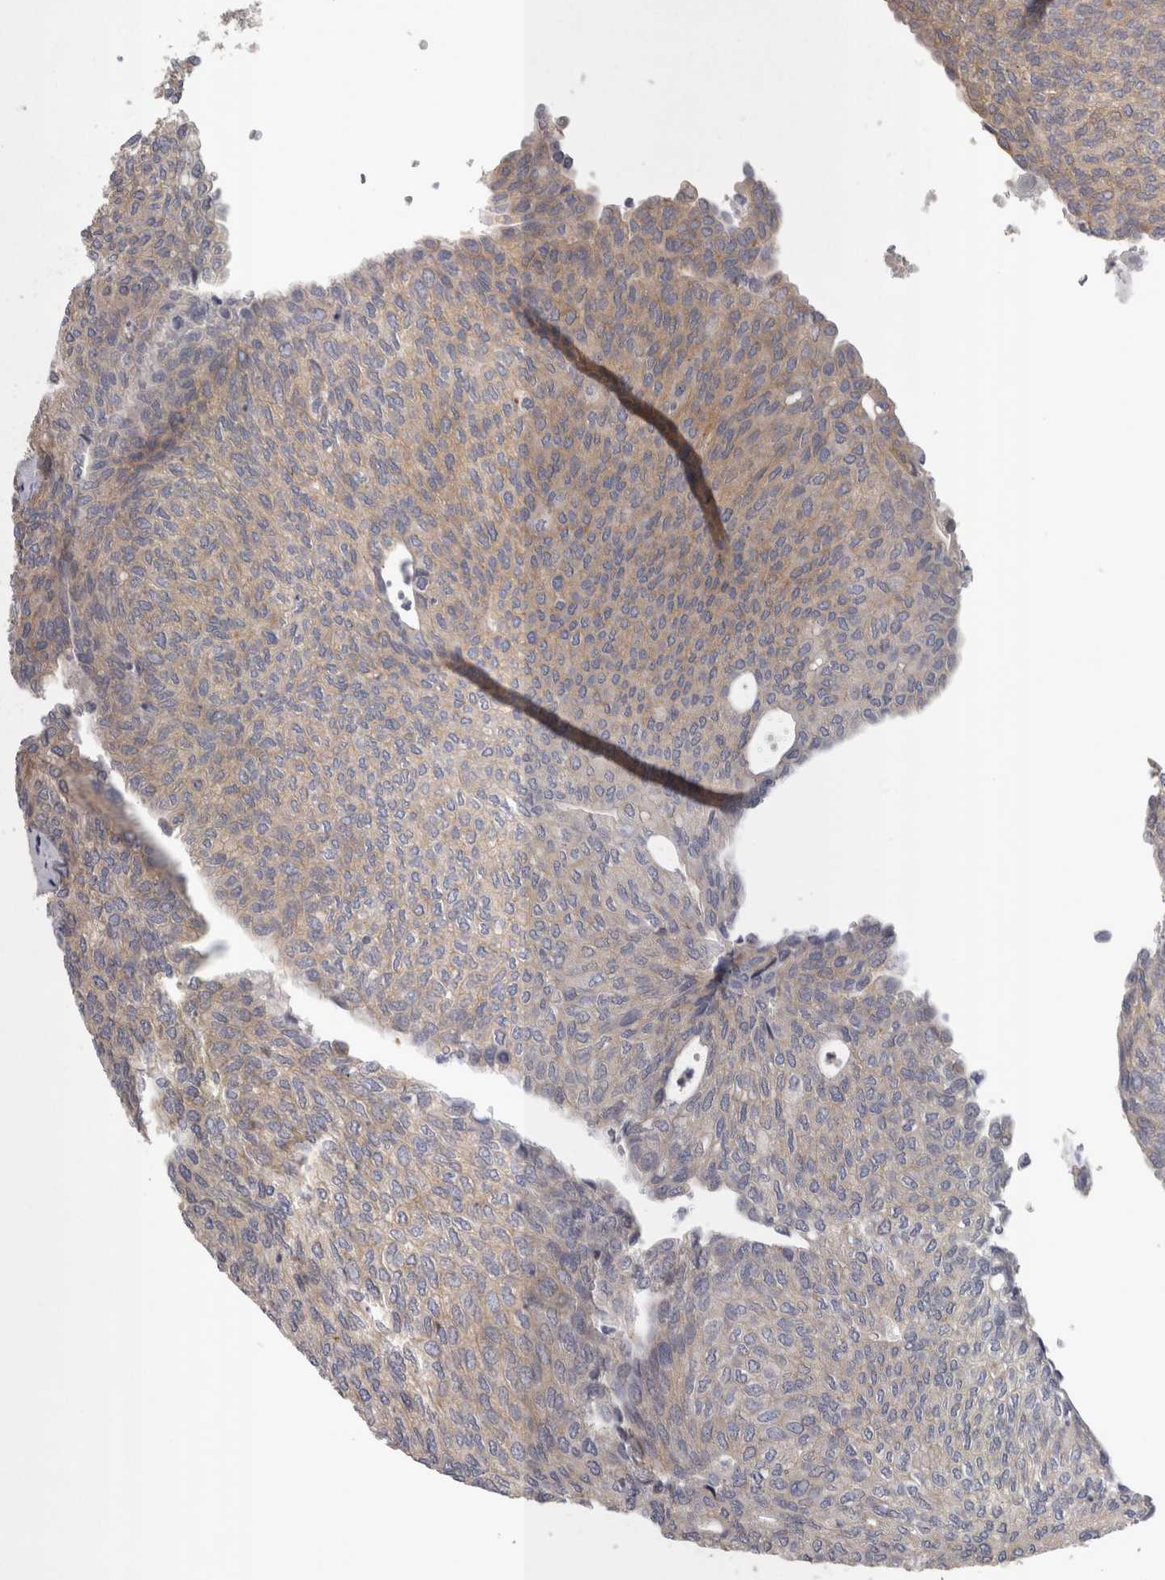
{"staining": {"intensity": "weak", "quantity": "25%-75%", "location": "cytoplasmic/membranous"}, "tissue": "urothelial cancer", "cell_type": "Tumor cells", "image_type": "cancer", "snomed": [{"axis": "morphology", "description": "Urothelial carcinoma, Low grade"}, {"axis": "topography", "description": "Urinary bladder"}], "caption": "DAB (3,3'-diaminobenzidine) immunohistochemical staining of low-grade urothelial carcinoma reveals weak cytoplasmic/membranous protein staining in approximately 25%-75% of tumor cells. (DAB = brown stain, brightfield microscopy at high magnification).", "gene": "LYZL6", "patient": {"sex": "female", "age": 79}}